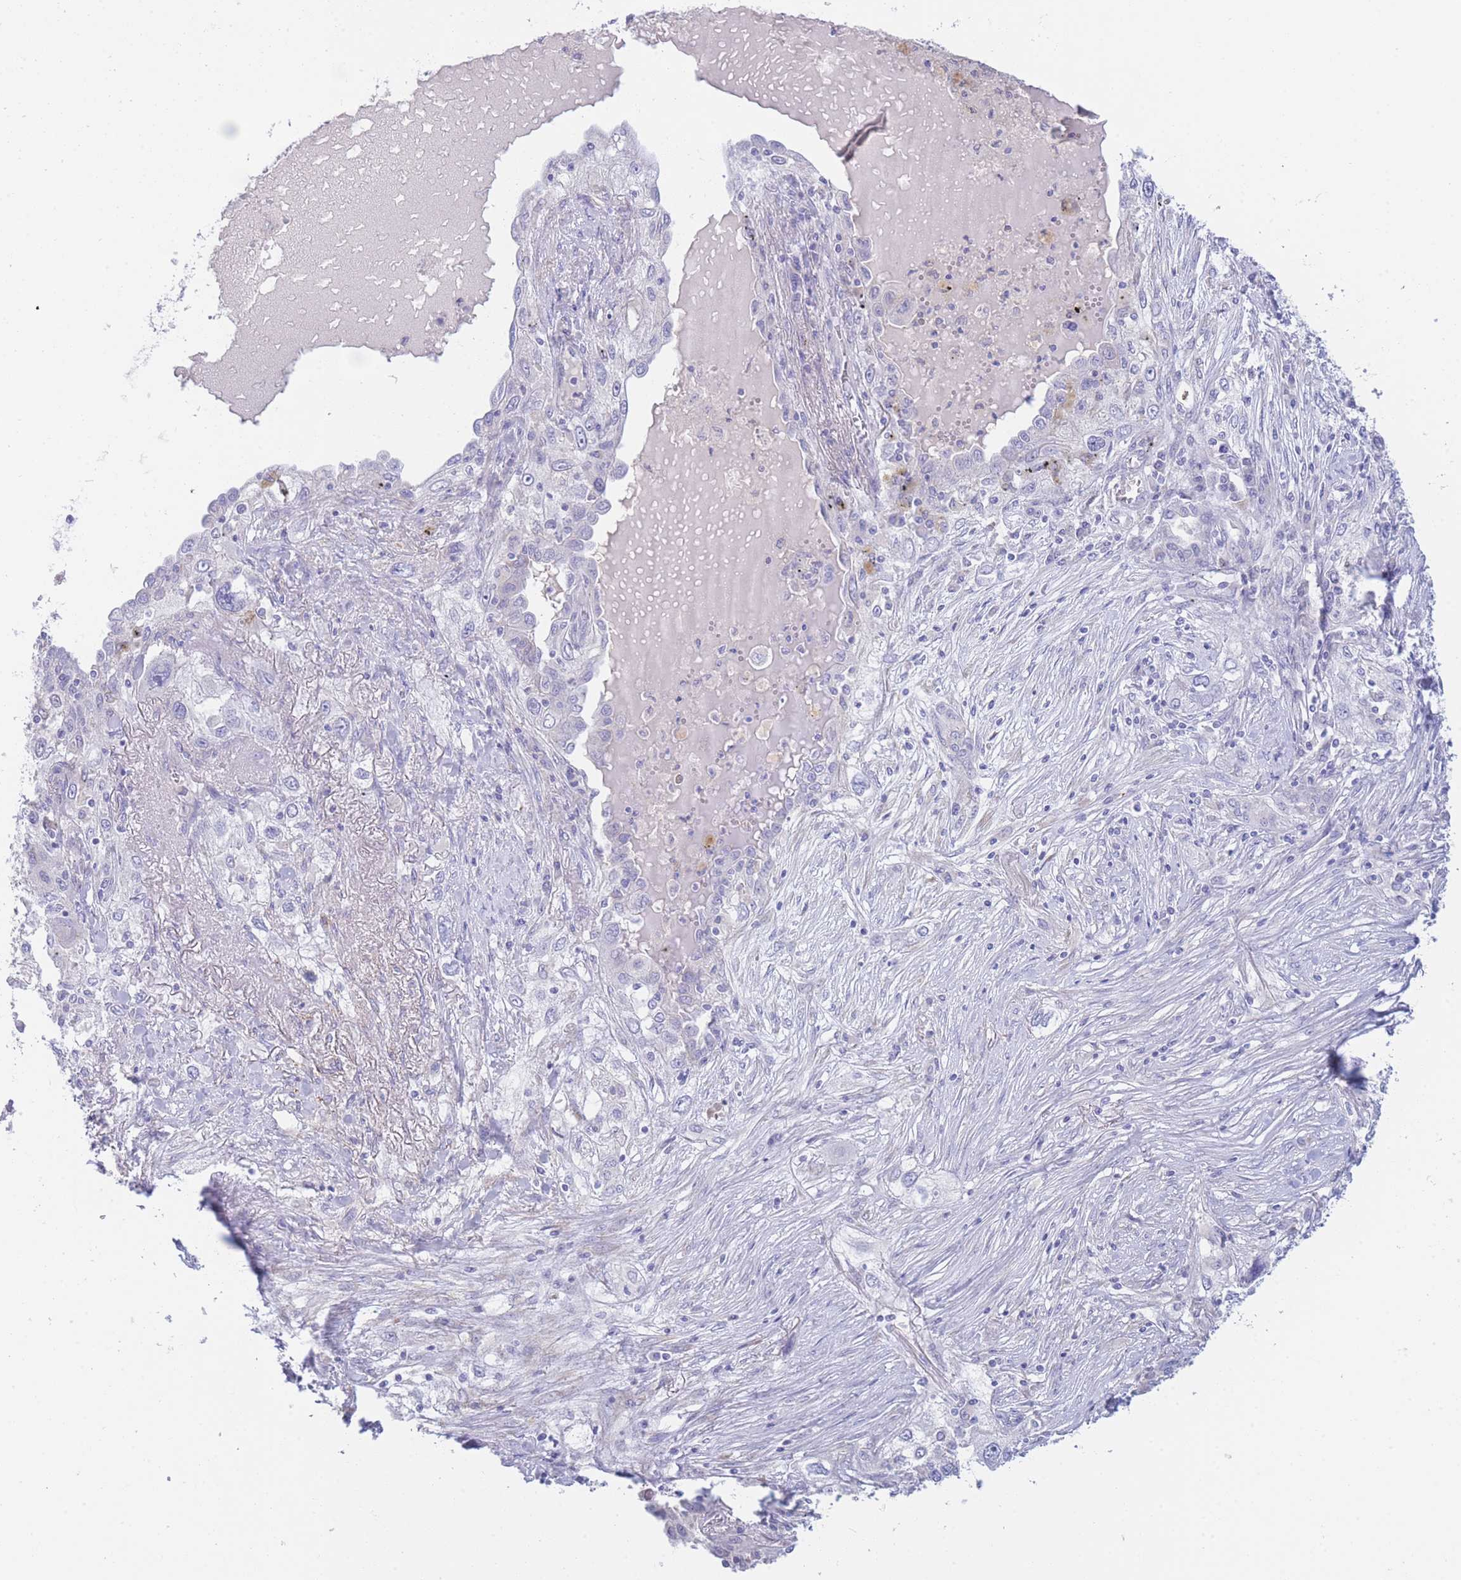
{"staining": {"intensity": "negative", "quantity": "none", "location": "none"}, "tissue": "lung cancer", "cell_type": "Tumor cells", "image_type": "cancer", "snomed": [{"axis": "morphology", "description": "Squamous cell carcinoma, NOS"}, {"axis": "topography", "description": "Lung"}], "caption": "A photomicrograph of lung cancer (squamous cell carcinoma) stained for a protein reveals no brown staining in tumor cells.", "gene": "PCDHB3", "patient": {"sex": "female", "age": 69}}